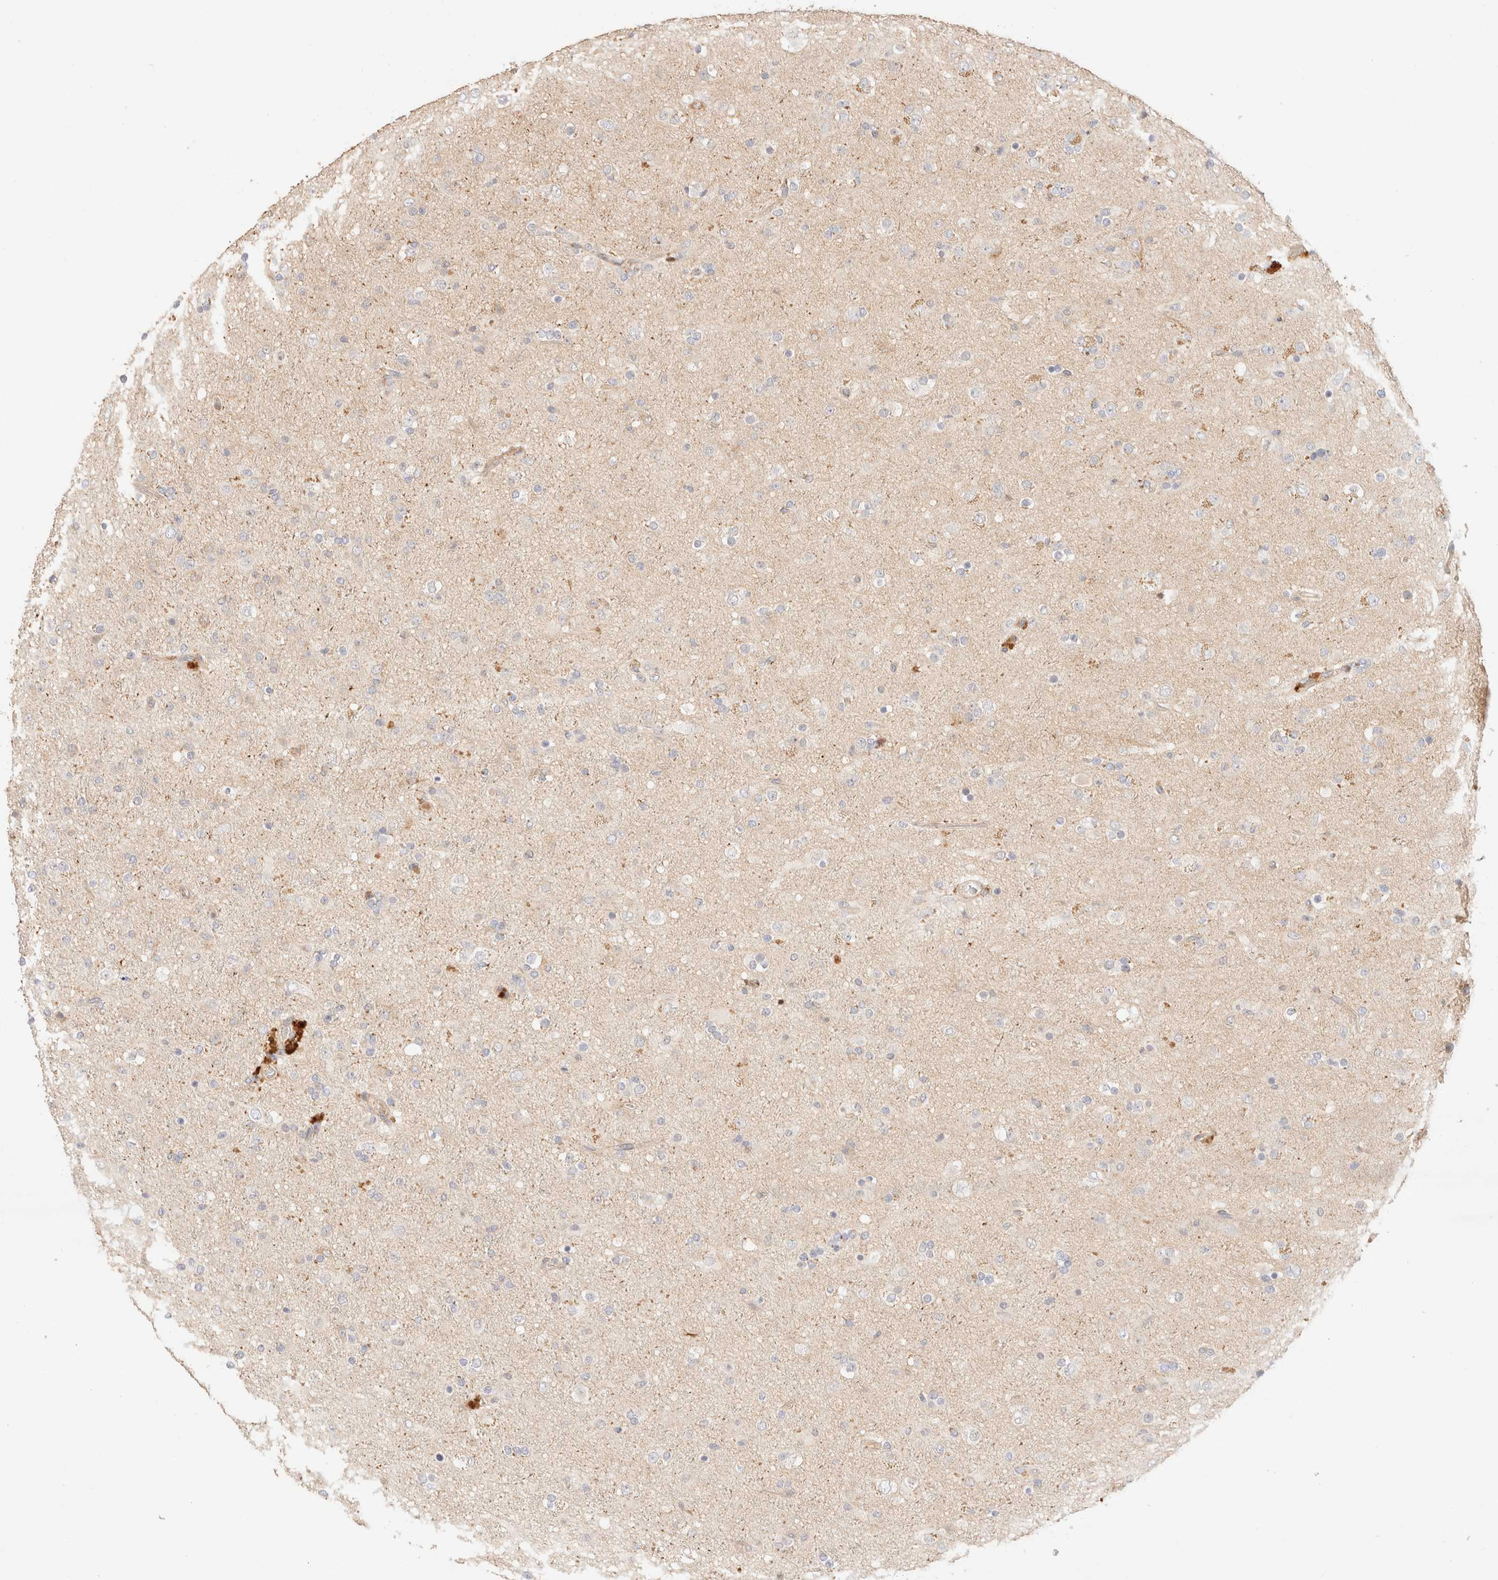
{"staining": {"intensity": "negative", "quantity": "none", "location": "none"}, "tissue": "glioma", "cell_type": "Tumor cells", "image_type": "cancer", "snomed": [{"axis": "morphology", "description": "Glioma, malignant, Low grade"}, {"axis": "topography", "description": "Brain"}], "caption": "An IHC micrograph of low-grade glioma (malignant) is shown. There is no staining in tumor cells of low-grade glioma (malignant). (Stains: DAB immunohistochemistry with hematoxylin counter stain, Microscopy: brightfield microscopy at high magnification).", "gene": "SNTB1", "patient": {"sex": "male", "age": 65}}